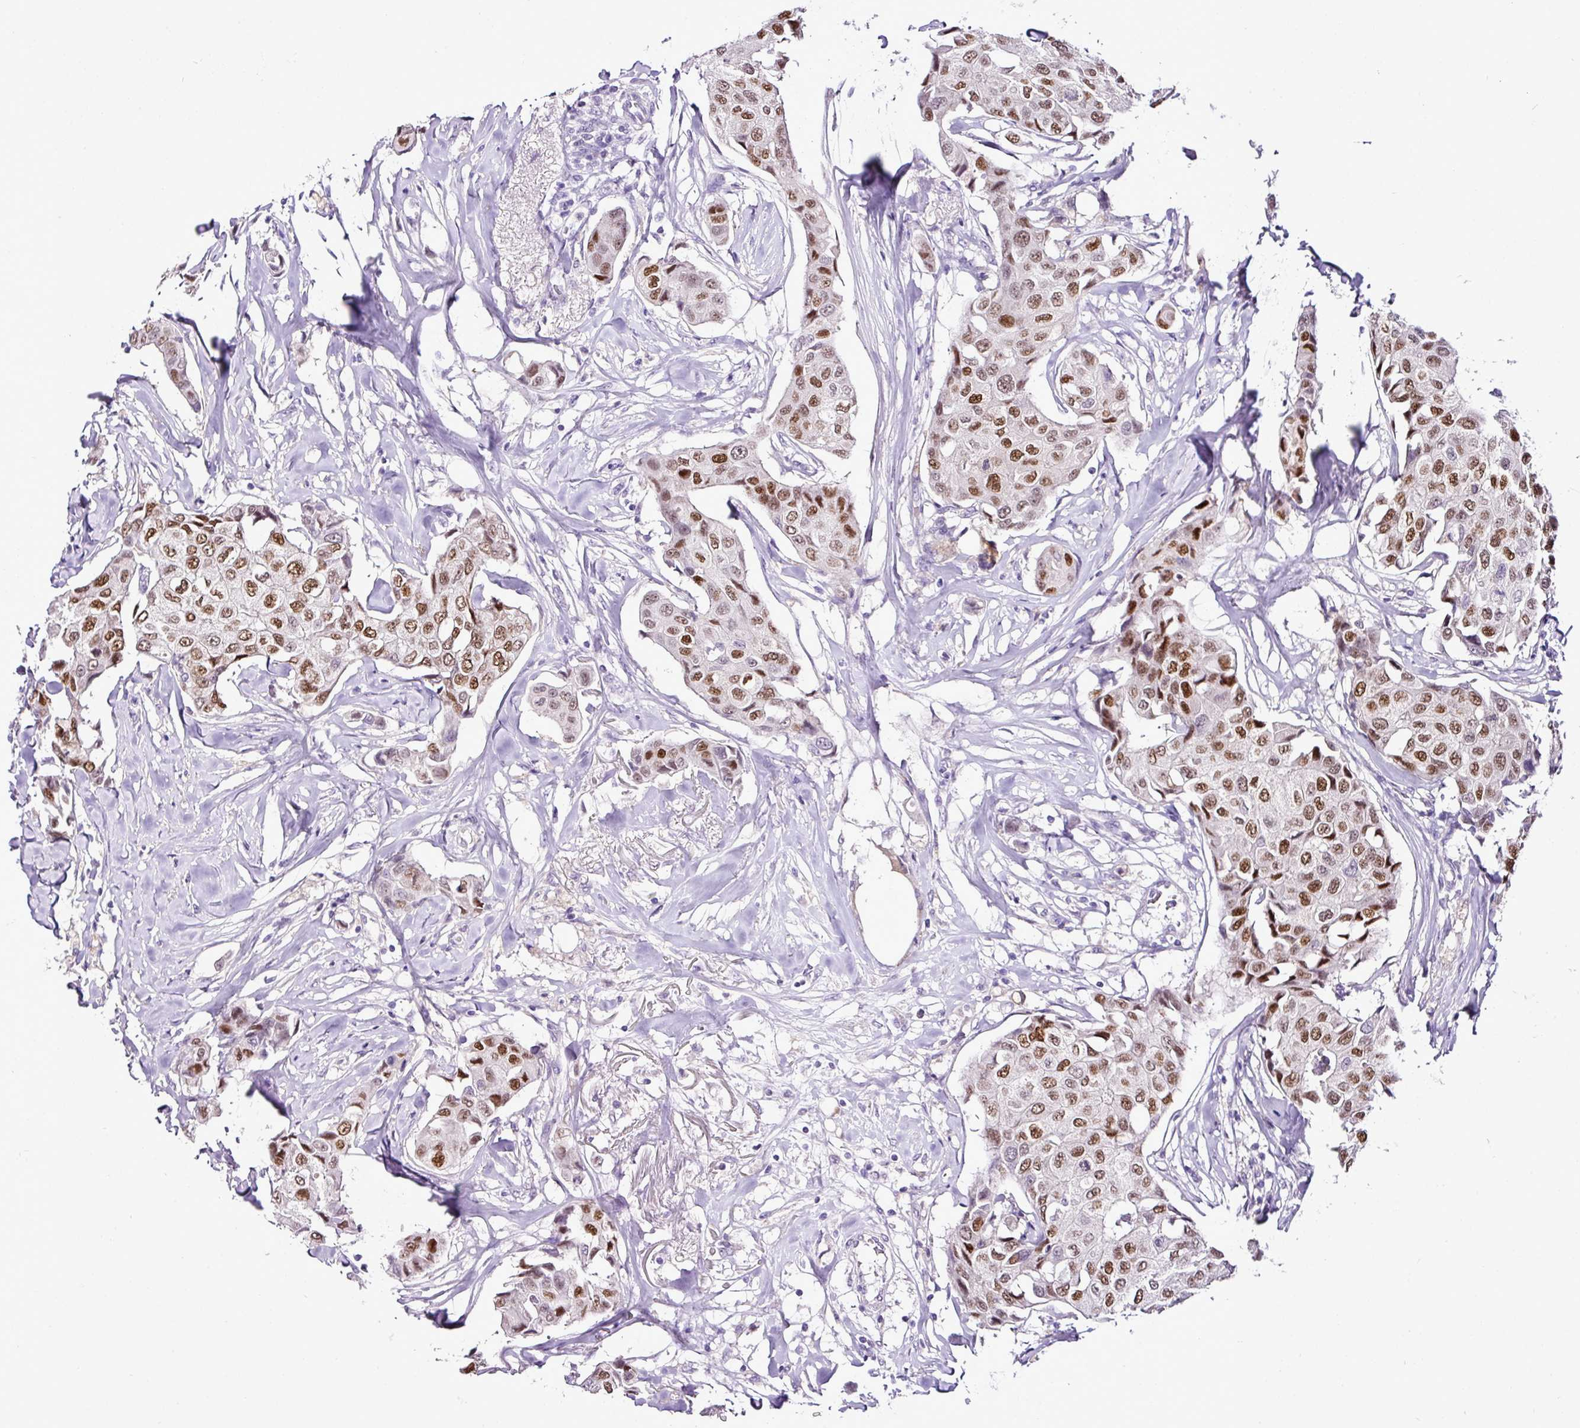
{"staining": {"intensity": "moderate", "quantity": ">75%", "location": "nuclear"}, "tissue": "breast cancer", "cell_type": "Tumor cells", "image_type": "cancer", "snomed": [{"axis": "morphology", "description": "Duct carcinoma"}, {"axis": "topography", "description": "Breast"}], "caption": "This histopathology image exhibits breast infiltrating ductal carcinoma stained with immunohistochemistry to label a protein in brown. The nuclear of tumor cells show moderate positivity for the protein. Nuclei are counter-stained blue.", "gene": "ESR1", "patient": {"sex": "female", "age": 80}}